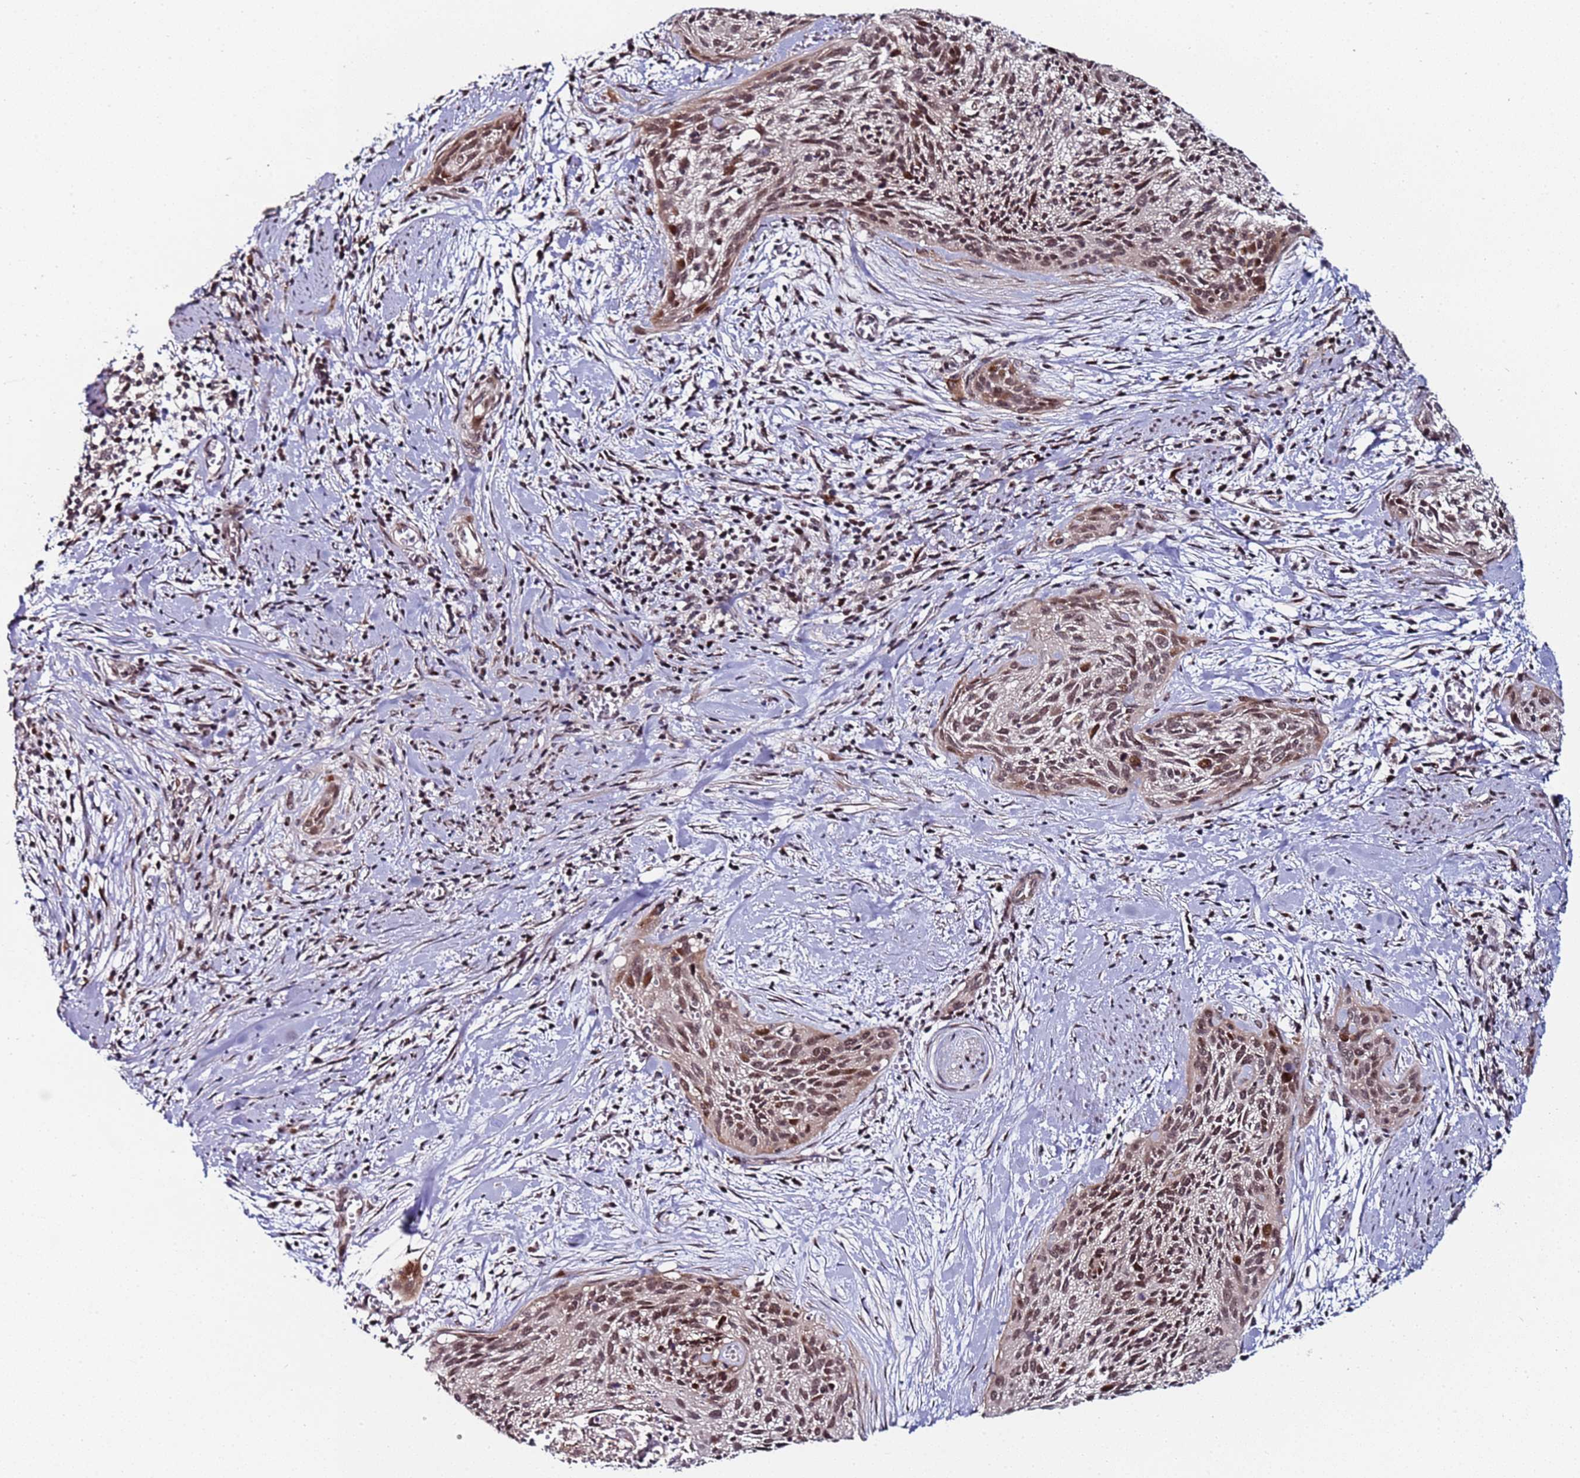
{"staining": {"intensity": "moderate", "quantity": ">75%", "location": "nuclear"}, "tissue": "cervical cancer", "cell_type": "Tumor cells", "image_type": "cancer", "snomed": [{"axis": "morphology", "description": "Squamous cell carcinoma, NOS"}, {"axis": "topography", "description": "Cervix"}], "caption": "An image of human cervical squamous cell carcinoma stained for a protein exhibits moderate nuclear brown staining in tumor cells. (Brightfield microscopy of DAB IHC at high magnification).", "gene": "PPM1H", "patient": {"sex": "female", "age": 55}}